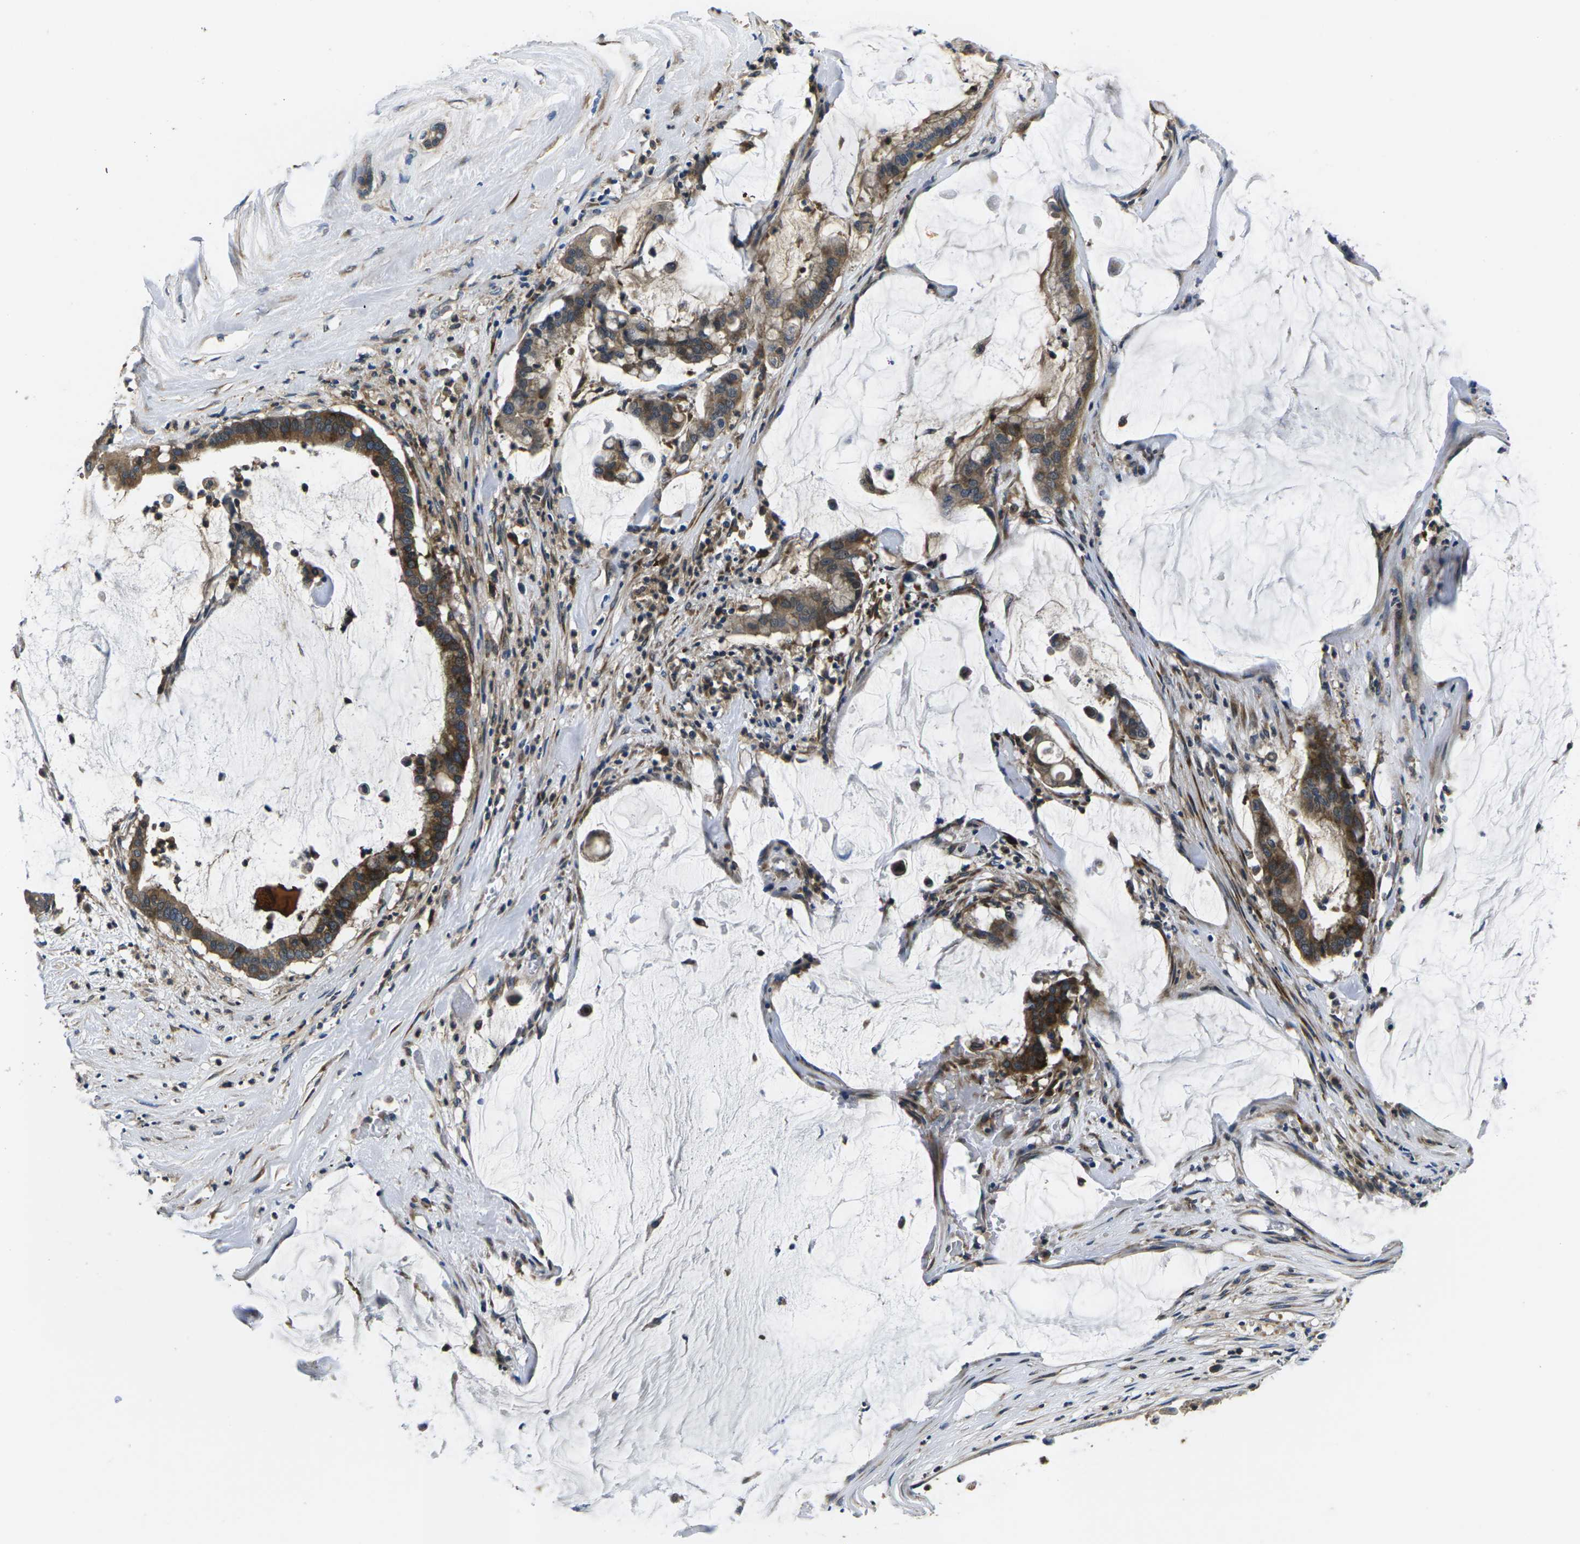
{"staining": {"intensity": "moderate", "quantity": ">75%", "location": "cytoplasmic/membranous"}, "tissue": "pancreatic cancer", "cell_type": "Tumor cells", "image_type": "cancer", "snomed": [{"axis": "morphology", "description": "Adenocarcinoma, NOS"}, {"axis": "topography", "description": "Pancreas"}], "caption": "Approximately >75% of tumor cells in human adenocarcinoma (pancreatic) demonstrate moderate cytoplasmic/membranous protein staining as visualized by brown immunohistochemical staining.", "gene": "PLCE1", "patient": {"sex": "male", "age": 41}}